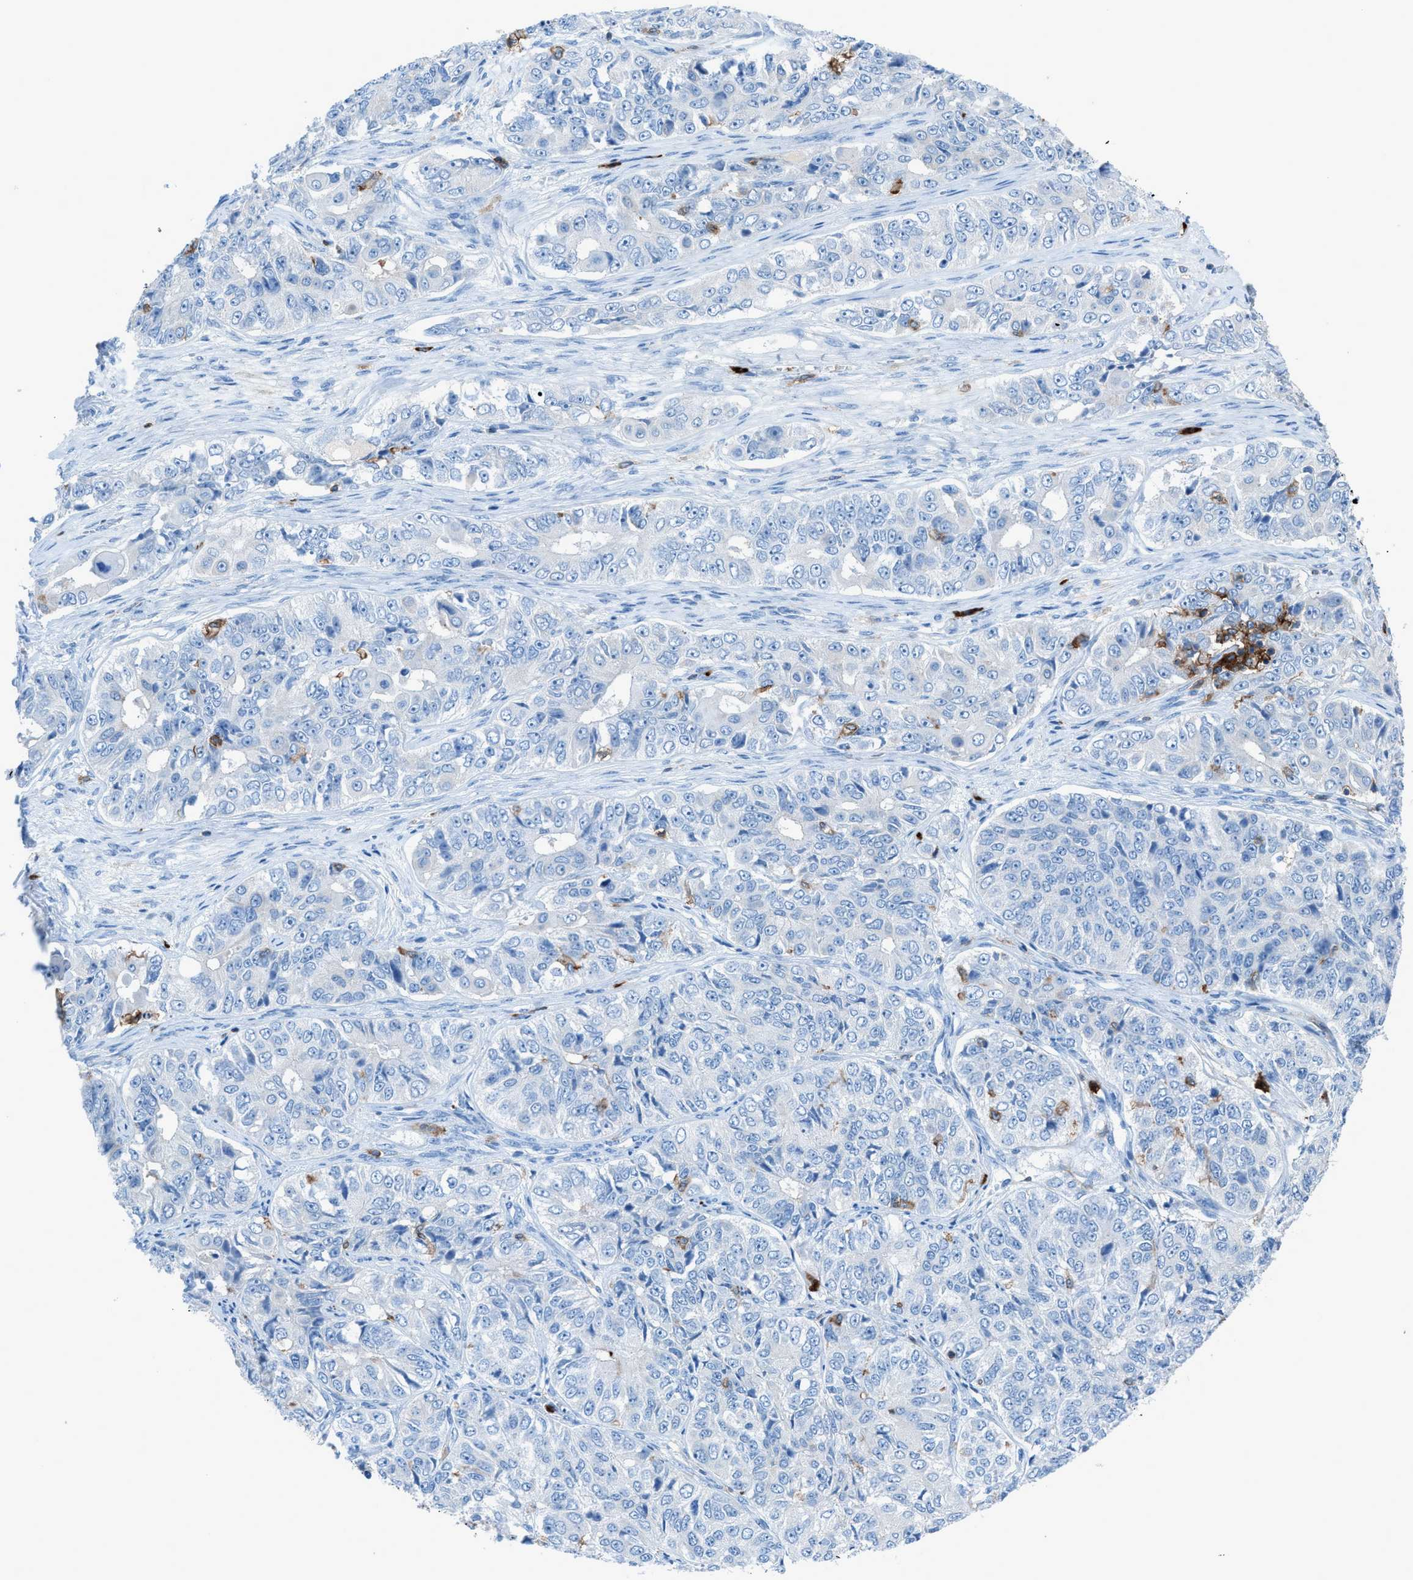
{"staining": {"intensity": "negative", "quantity": "none", "location": "none"}, "tissue": "ovarian cancer", "cell_type": "Tumor cells", "image_type": "cancer", "snomed": [{"axis": "morphology", "description": "Carcinoma, endometroid"}, {"axis": "topography", "description": "Ovary"}], "caption": "The image shows no significant expression in tumor cells of ovarian endometroid carcinoma.", "gene": "ITGB2", "patient": {"sex": "female", "age": 51}}